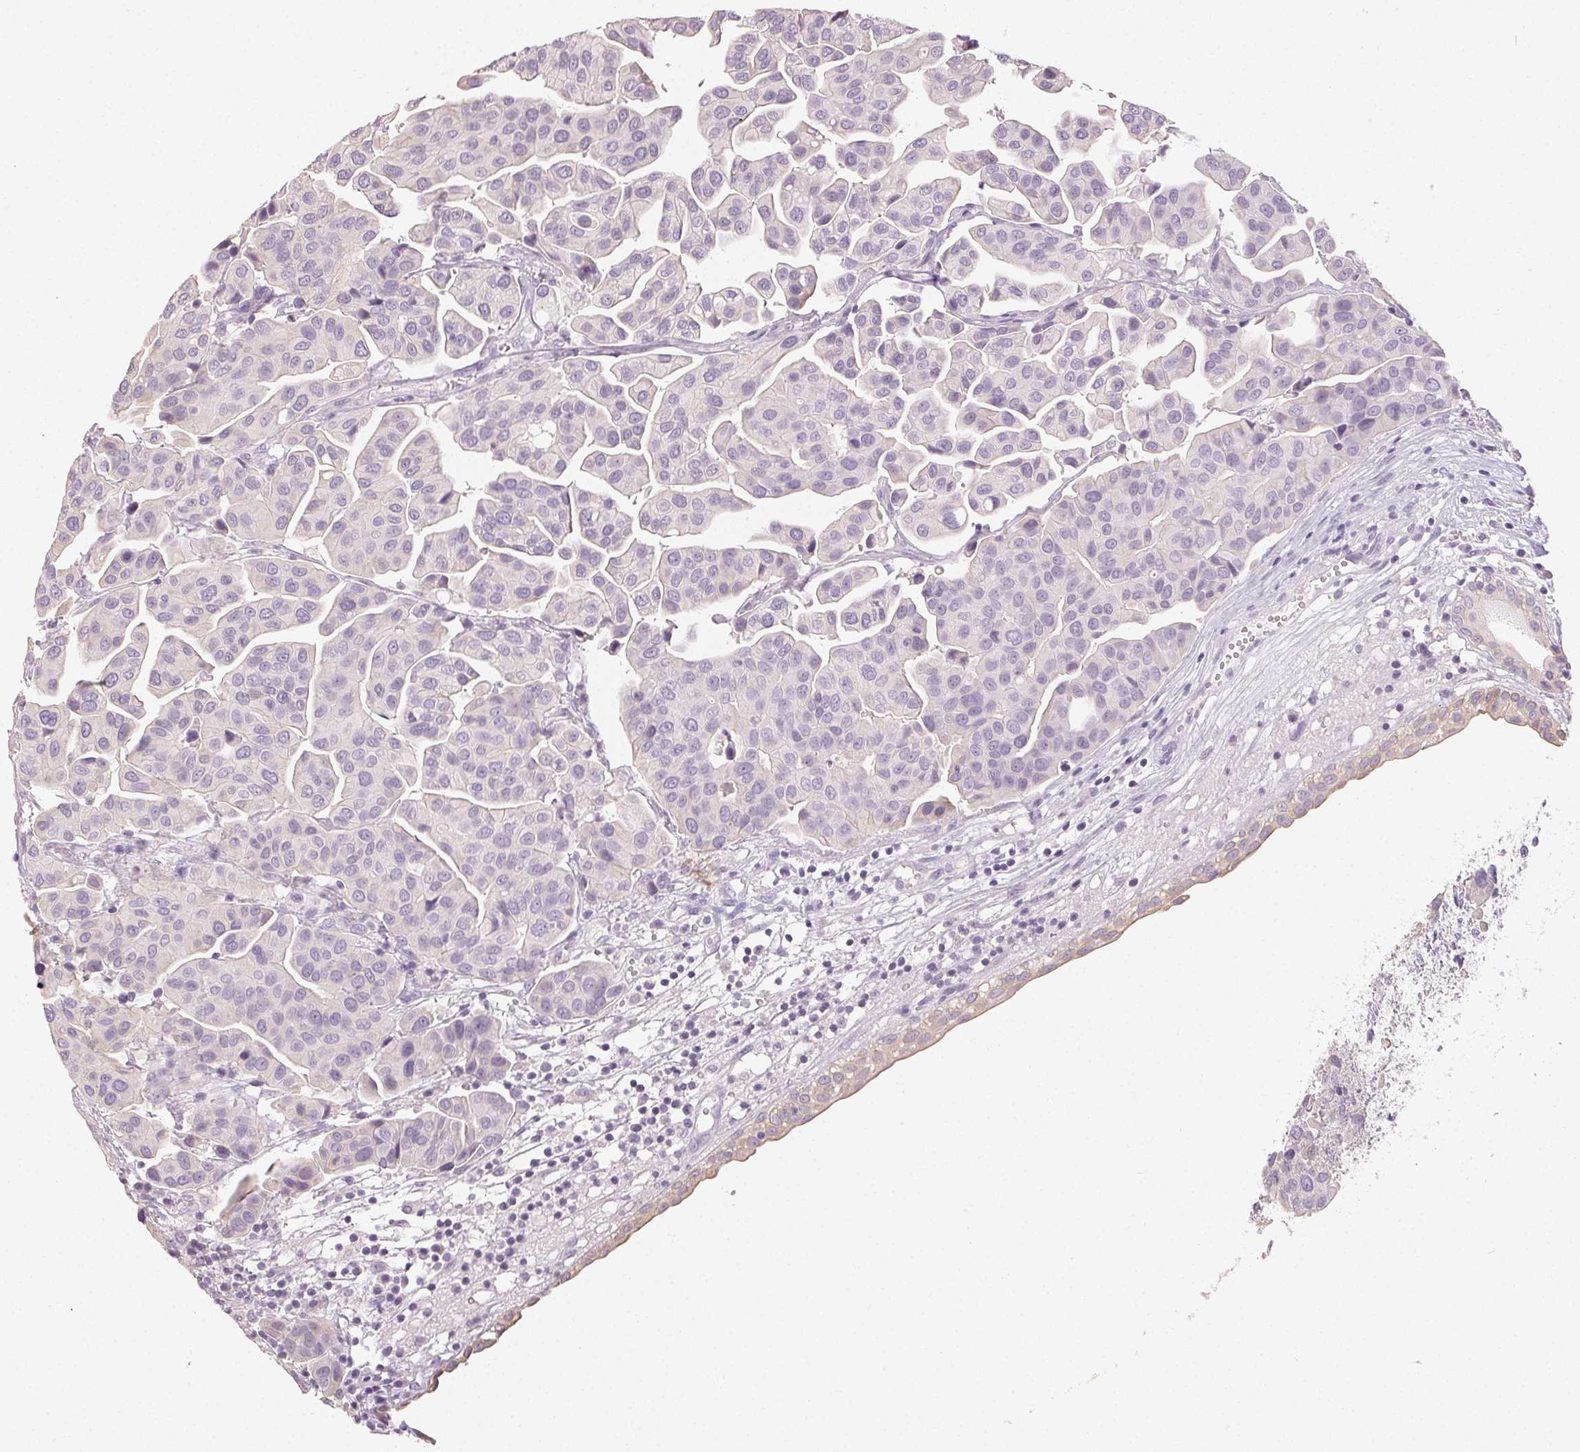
{"staining": {"intensity": "negative", "quantity": "none", "location": "none"}, "tissue": "renal cancer", "cell_type": "Tumor cells", "image_type": "cancer", "snomed": [{"axis": "morphology", "description": "Adenocarcinoma, NOS"}, {"axis": "topography", "description": "Urinary bladder"}], "caption": "Human renal cancer (adenocarcinoma) stained for a protein using IHC exhibits no staining in tumor cells.", "gene": "LVRN", "patient": {"sex": "male", "age": 61}}